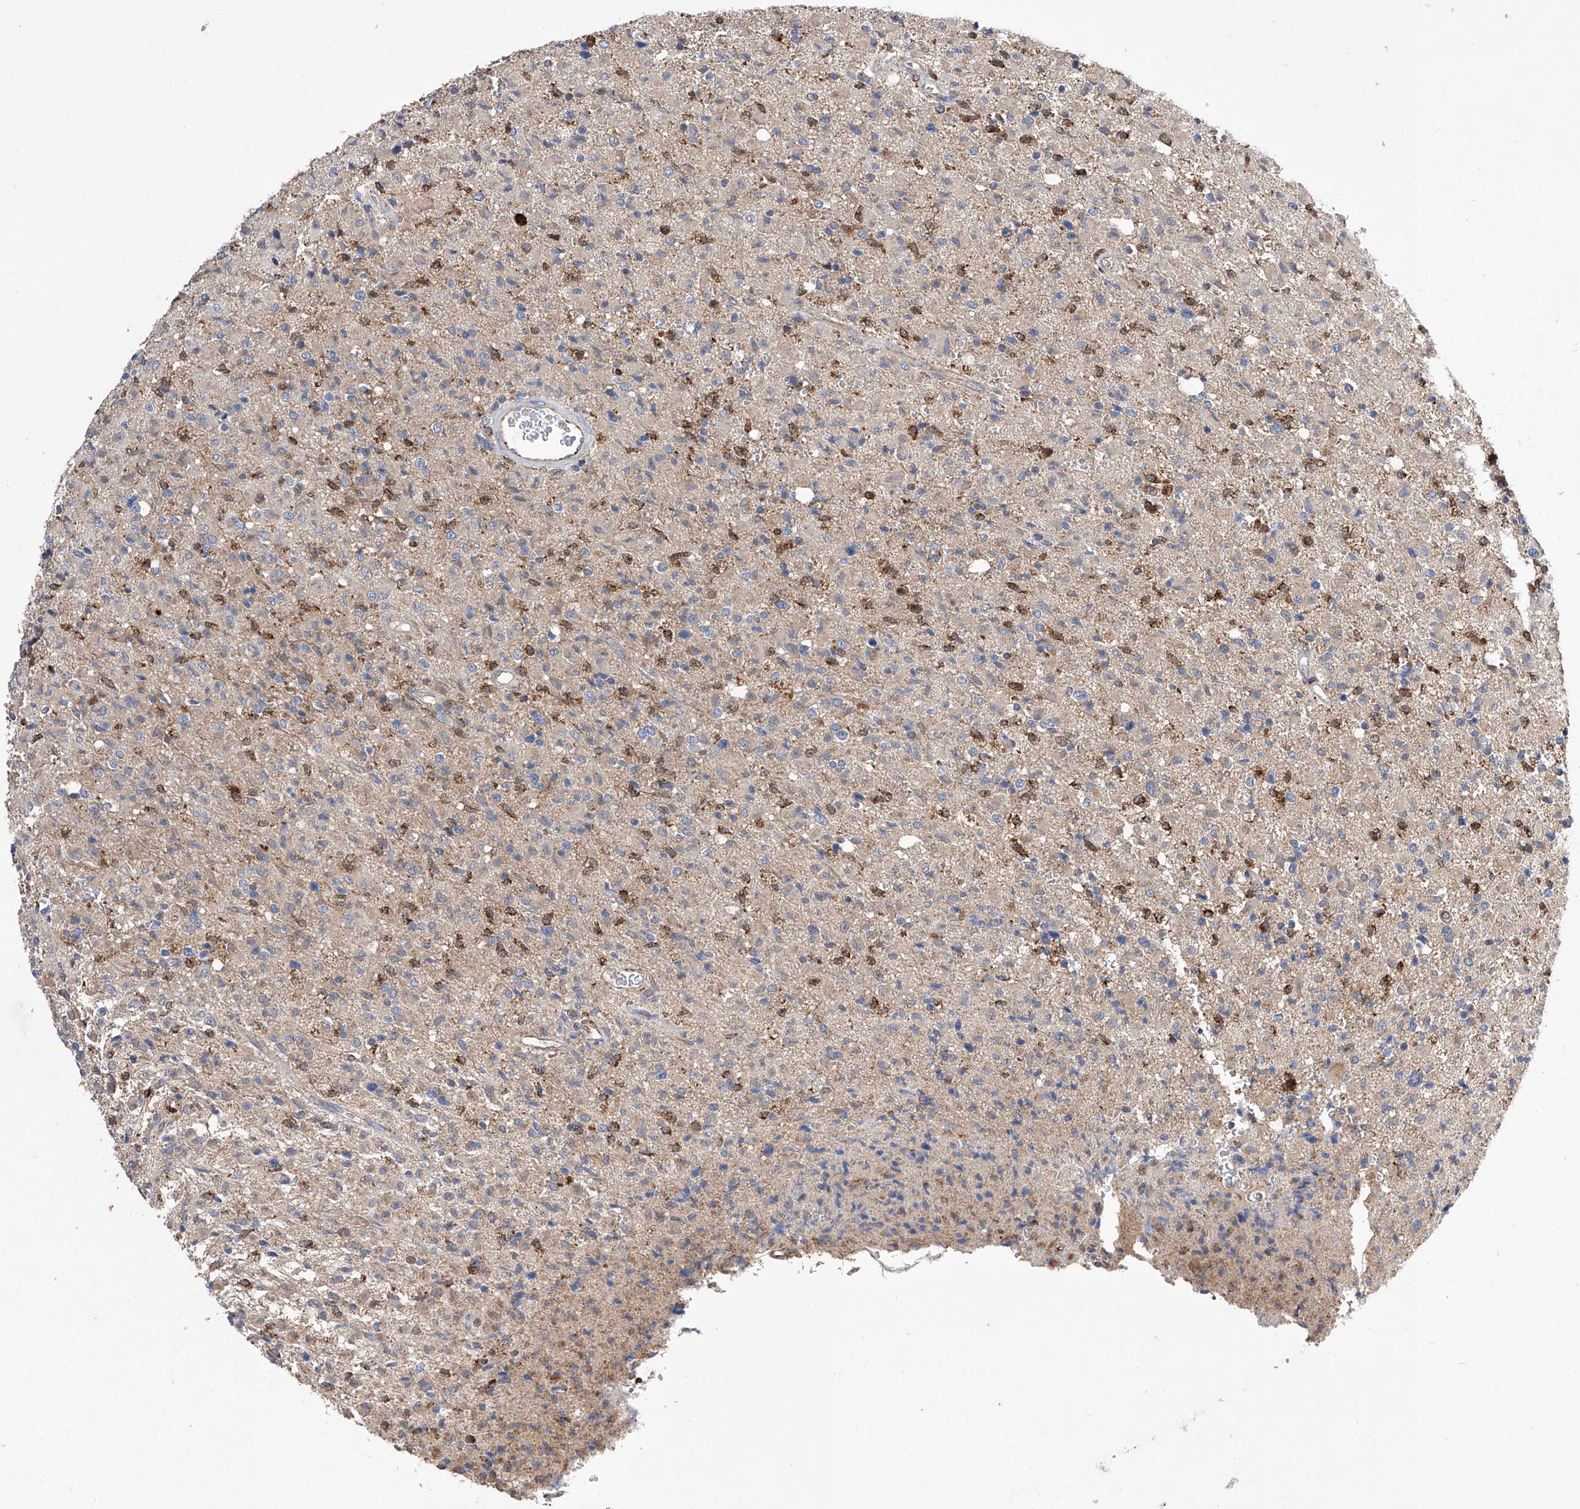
{"staining": {"intensity": "weak", "quantity": "<25%", "location": "cytoplasmic/membranous"}, "tissue": "glioma", "cell_type": "Tumor cells", "image_type": "cancer", "snomed": [{"axis": "morphology", "description": "Glioma, malignant, High grade"}, {"axis": "topography", "description": "Brain"}], "caption": "Human malignant high-grade glioma stained for a protein using immunohistochemistry displays no staining in tumor cells.", "gene": "SPATA20", "patient": {"sex": "female", "age": 57}}